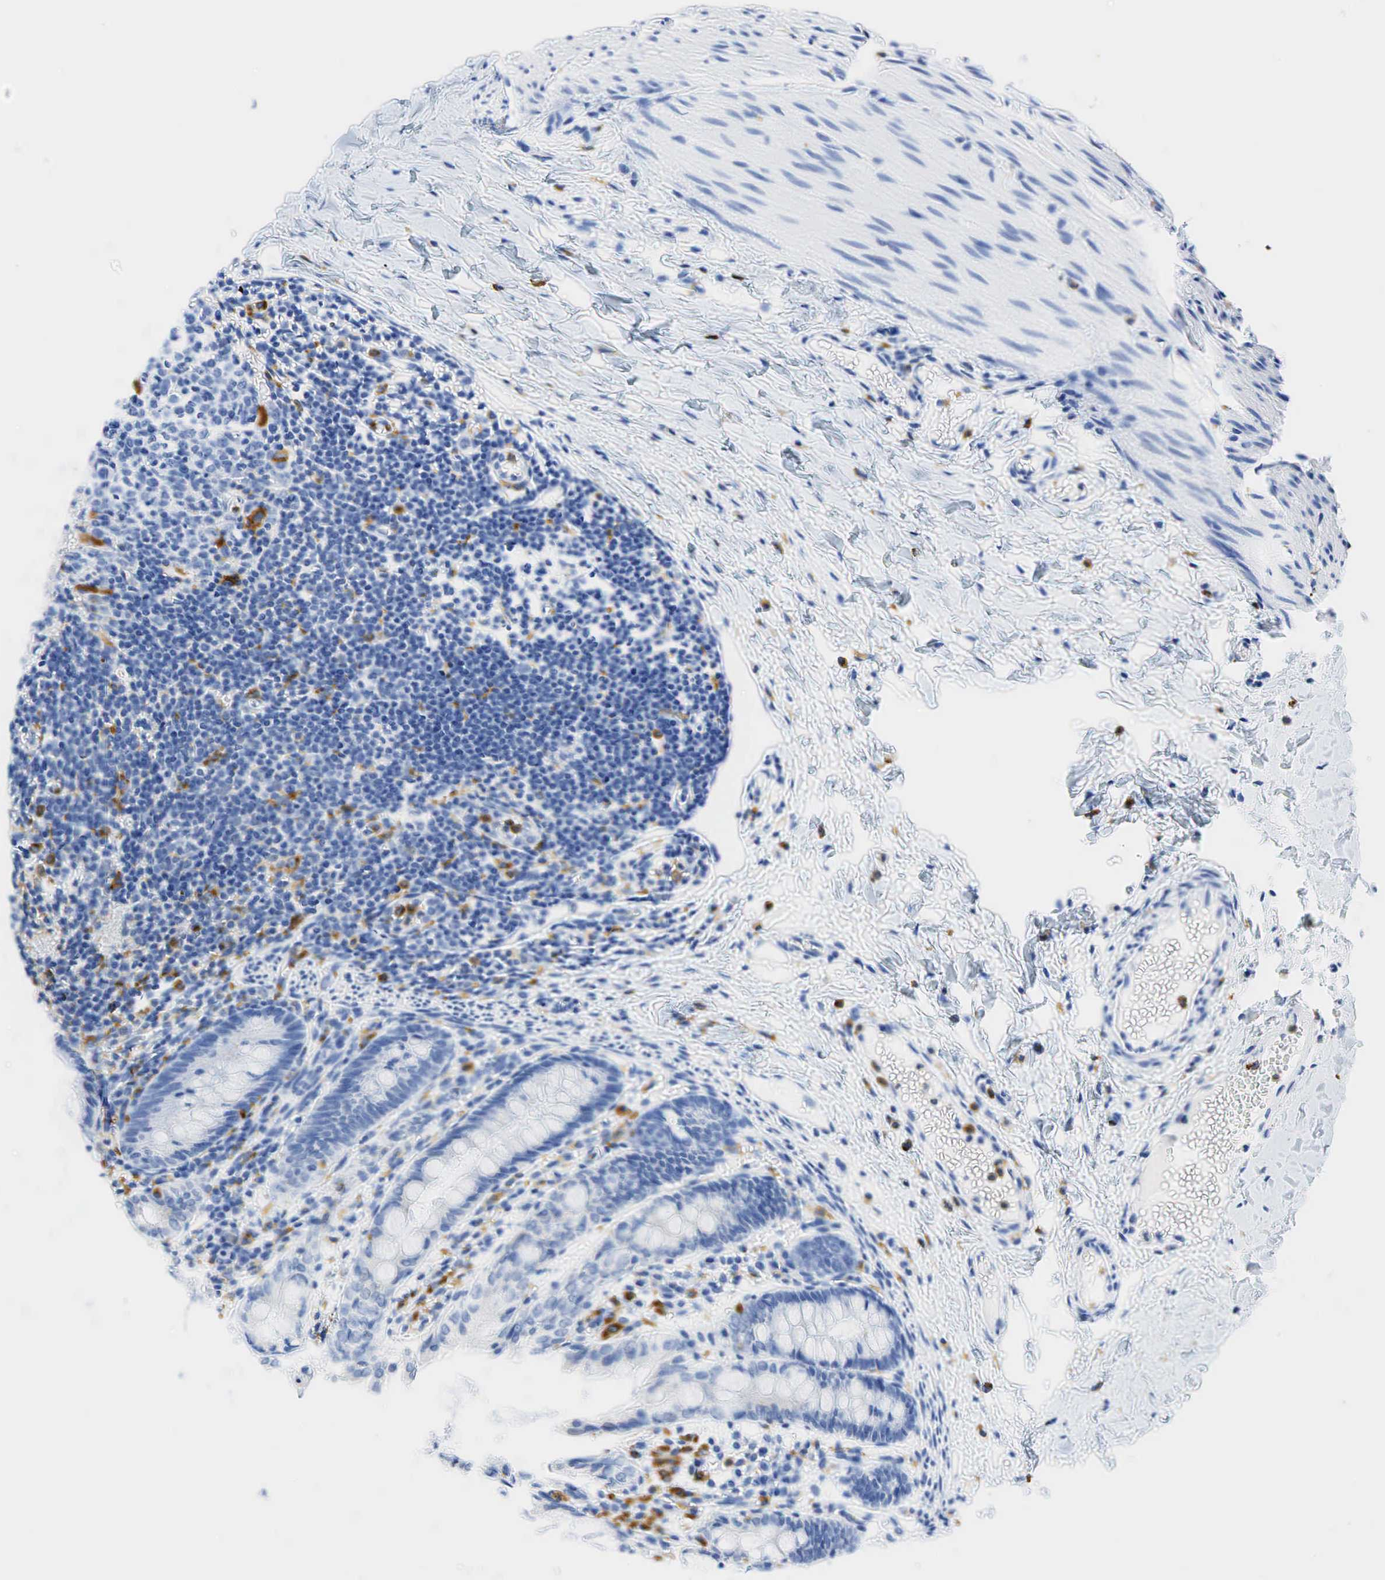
{"staining": {"intensity": "negative", "quantity": "none", "location": "none"}, "tissue": "colon", "cell_type": "Endothelial cells", "image_type": "normal", "snomed": [{"axis": "morphology", "description": "Normal tissue, NOS"}, {"axis": "topography", "description": "Colon"}], "caption": "Endothelial cells are negative for brown protein staining in normal colon. (Immunohistochemistry, brightfield microscopy, high magnification).", "gene": "CD68", "patient": {"sex": "male", "age": 1}}